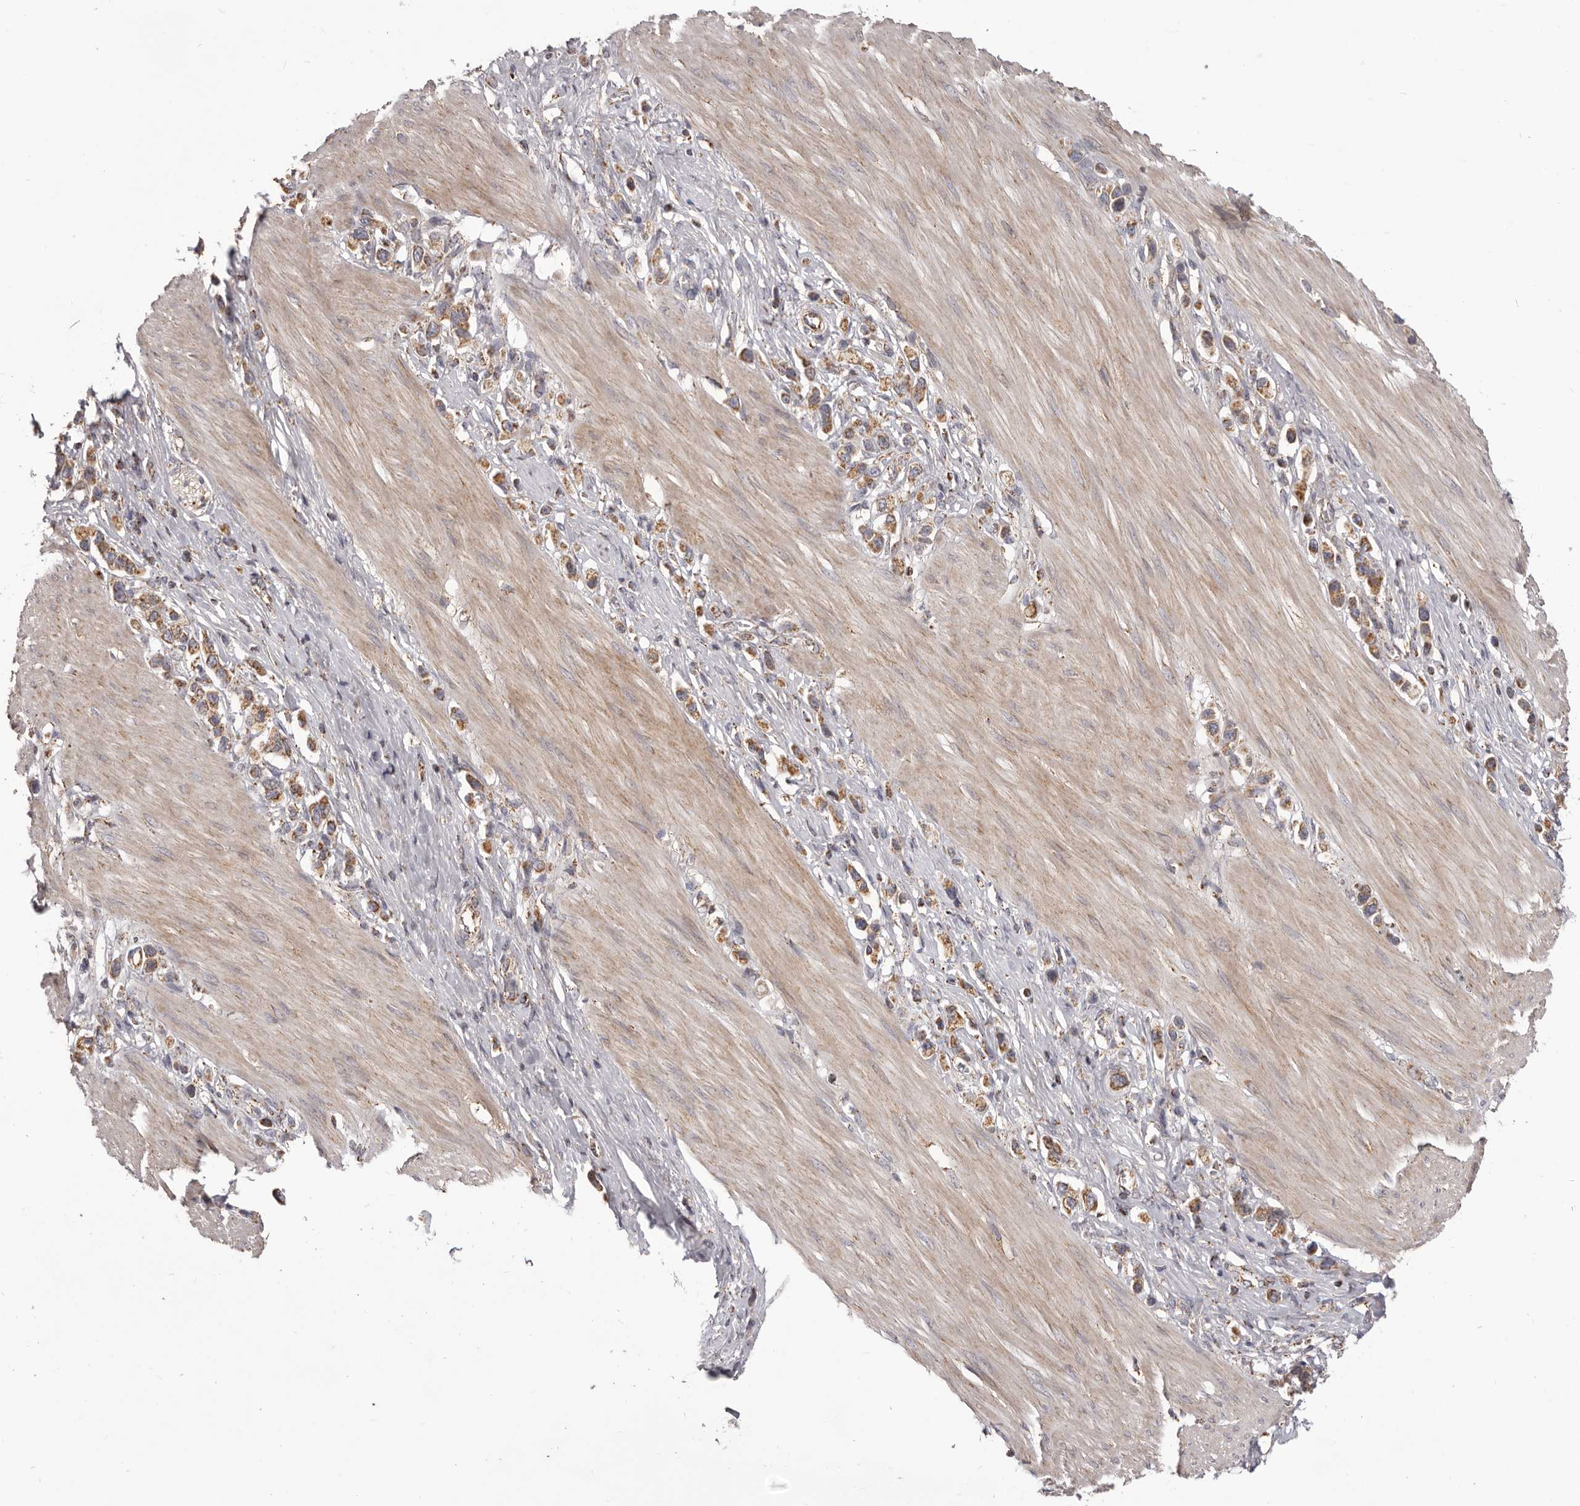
{"staining": {"intensity": "moderate", "quantity": ">75%", "location": "cytoplasmic/membranous"}, "tissue": "stomach cancer", "cell_type": "Tumor cells", "image_type": "cancer", "snomed": [{"axis": "morphology", "description": "Adenocarcinoma, NOS"}, {"axis": "topography", "description": "Stomach"}], "caption": "DAB (3,3'-diaminobenzidine) immunohistochemical staining of adenocarcinoma (stomach) reveals moderate cytoplasmic/membranous protein expression in about >75% of tumor cells.", "gene": "CHRM2", "patient": {"sex": "female", "age": 65}}